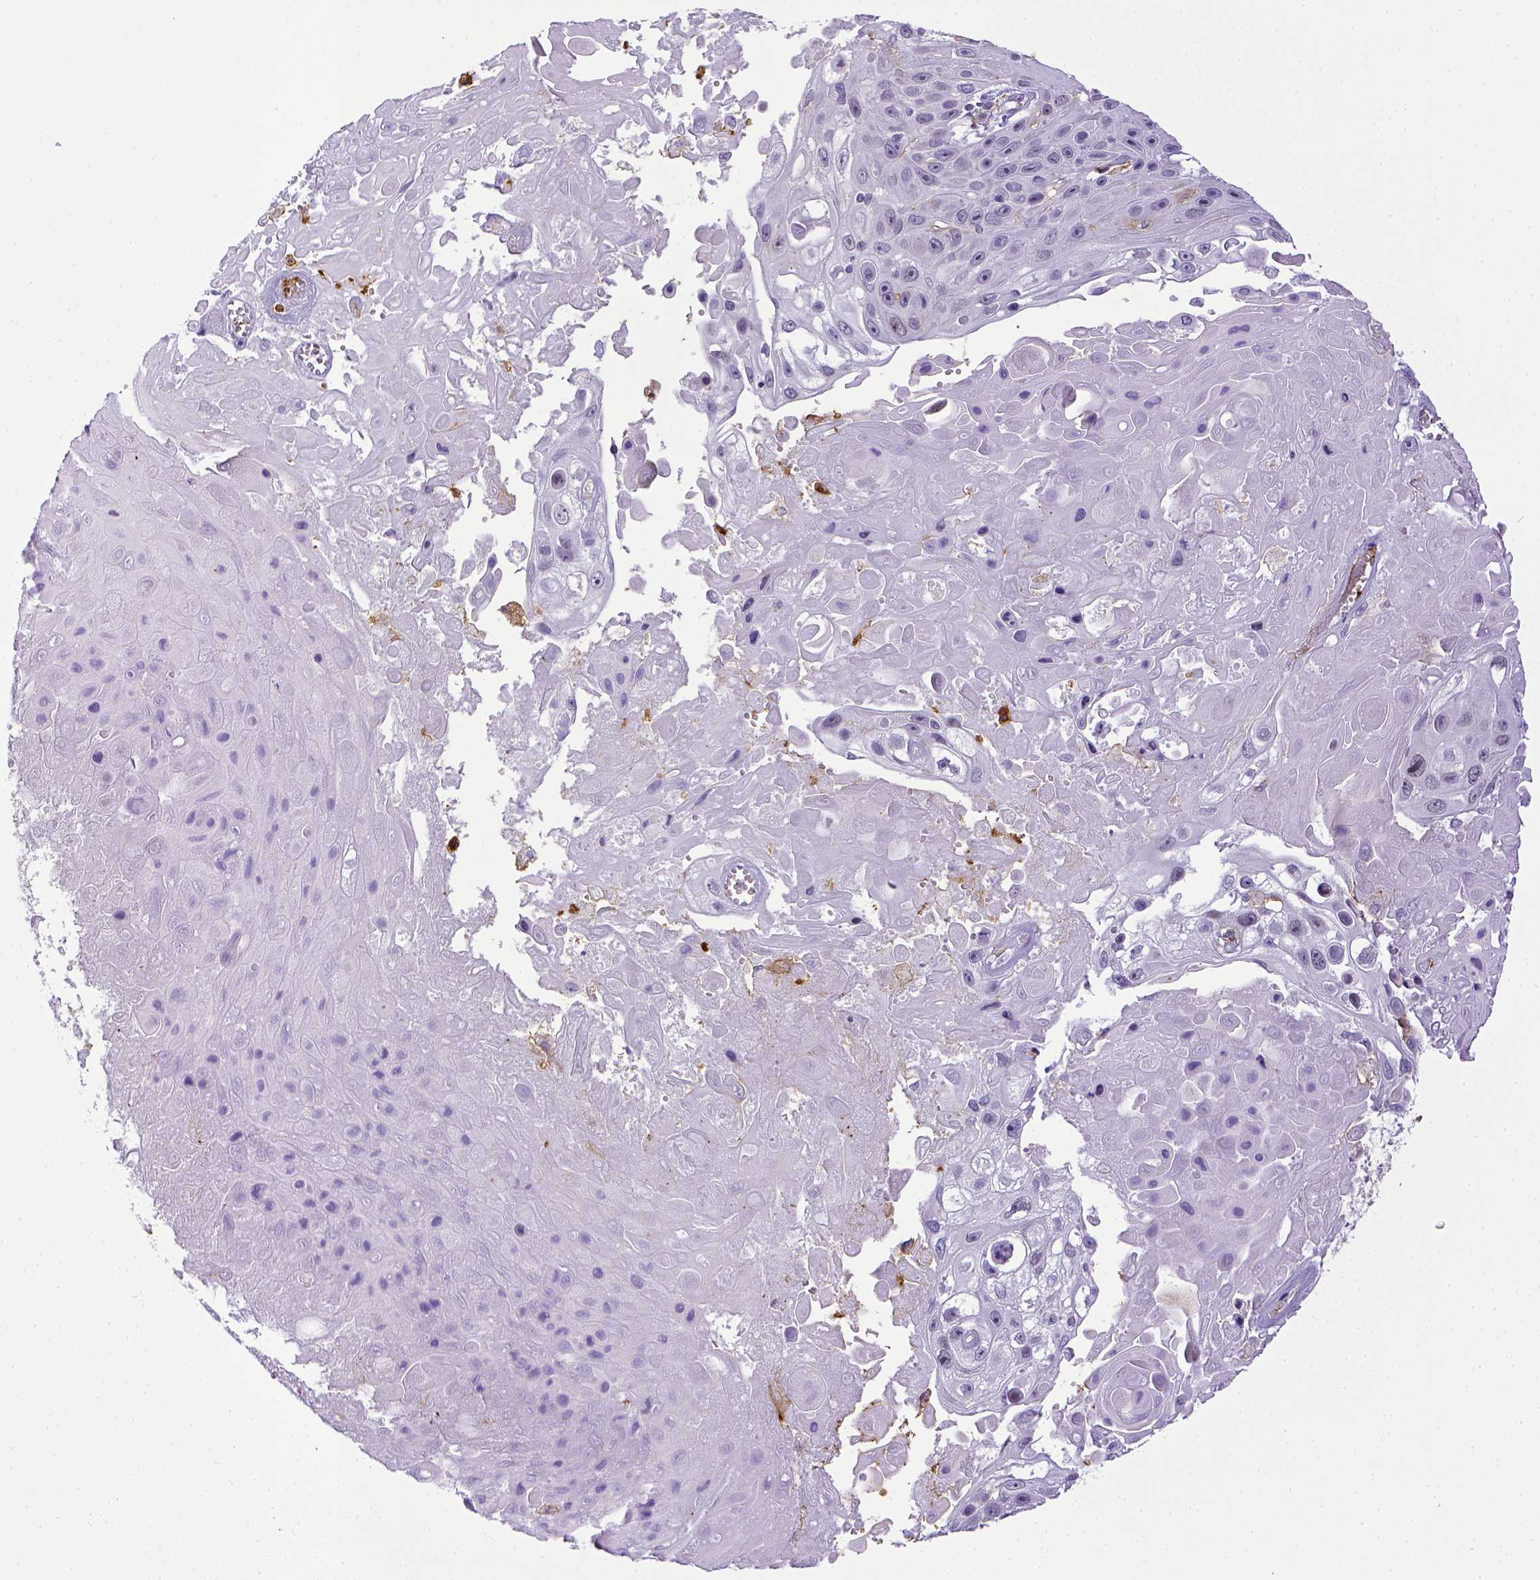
{"staining": {"intensity": "negative", "quantity": "none", "location": "none"}, "tissue": "skin cancer", "cell_type": "Tumor cells", "image_type": "cancer", "snomed": [{"axis": "morphology", "description": "Squamous cell carcinoma, NOS"}, {"axis": "topography", "description": "Skin"}], "caption": "Photomicrograph shows no significant protein expression in tumor cells of skin cancer (squamous cell carcinoma).", "gene": "ITGAM", "patient": {"sex": "male", "age": 82}}